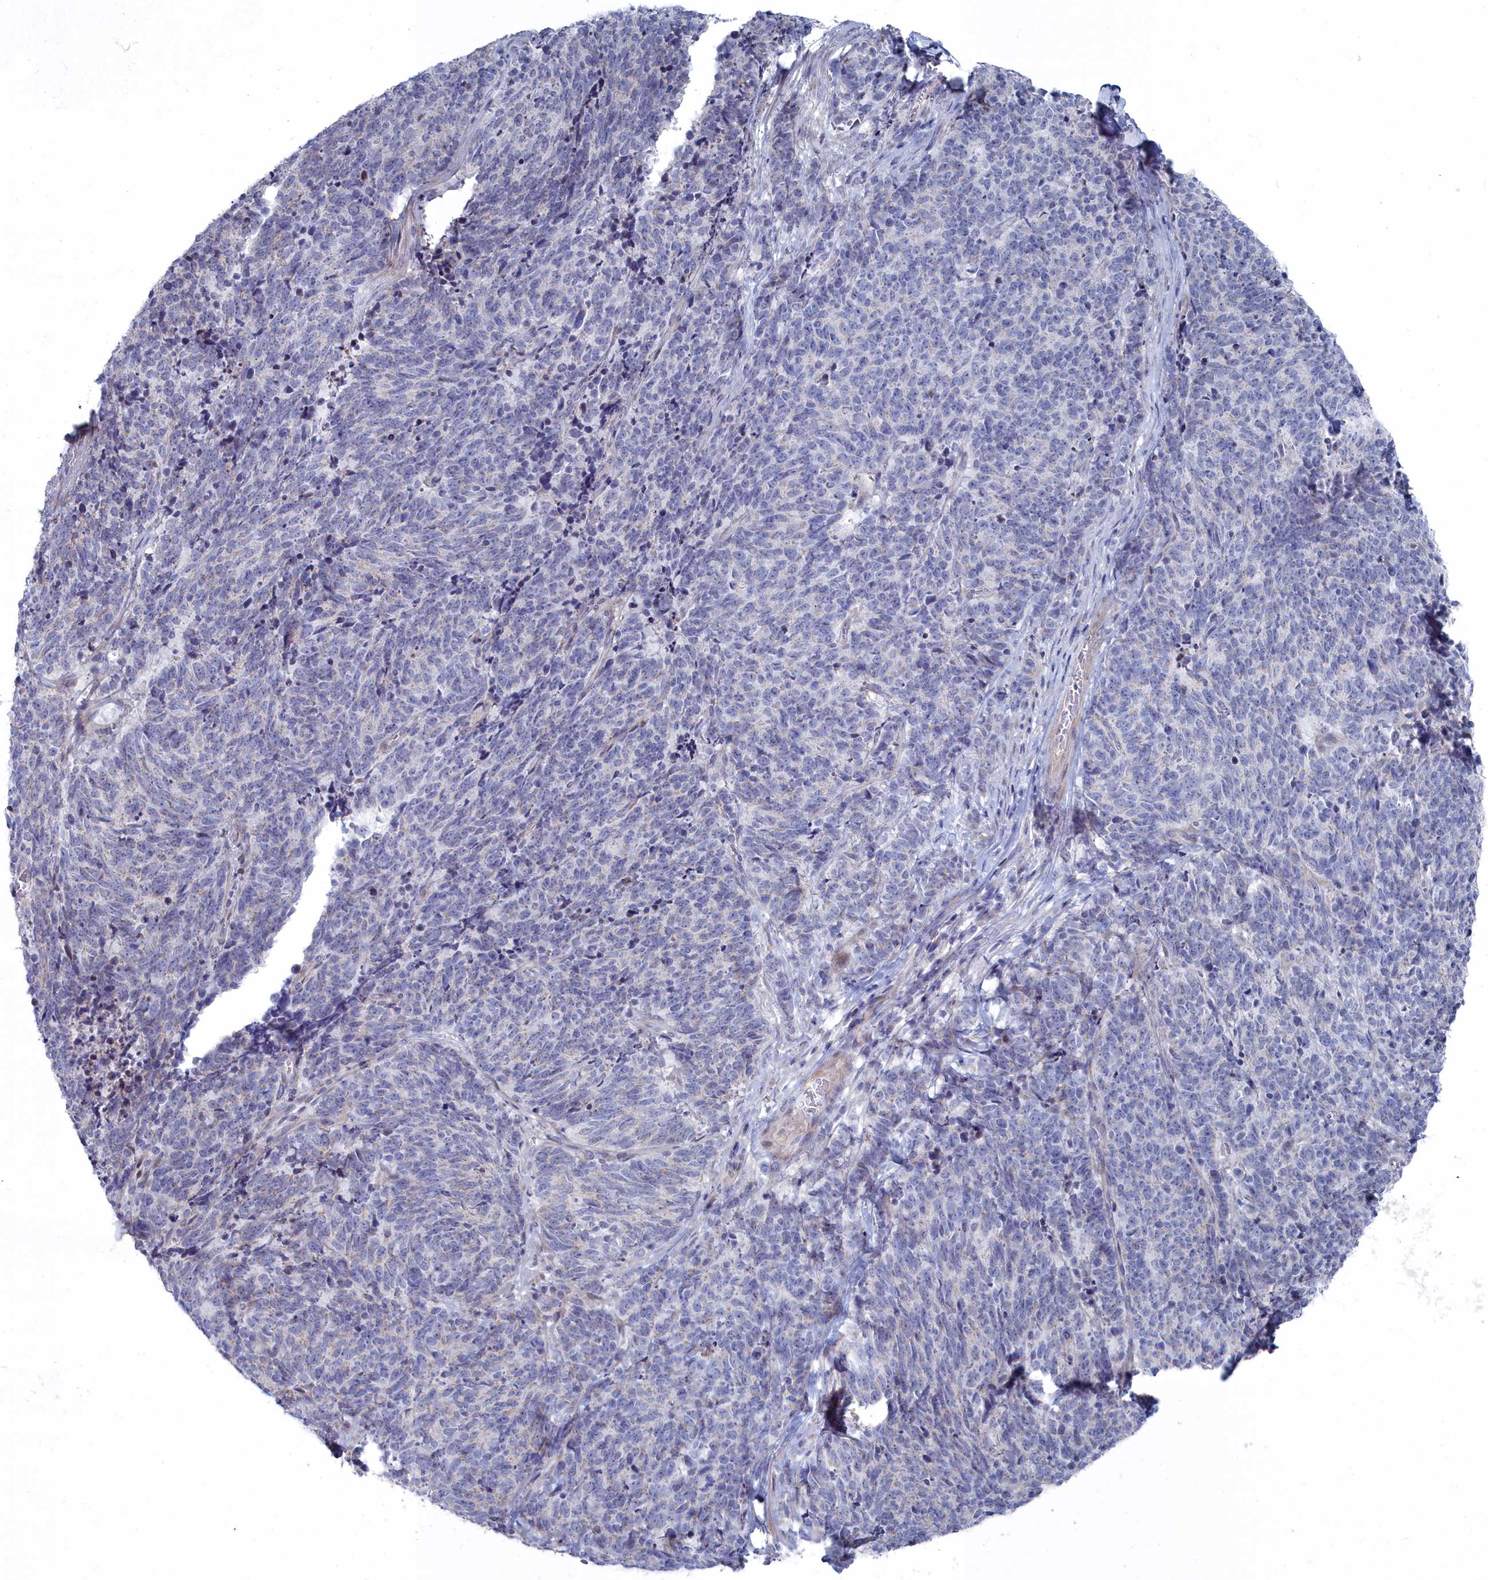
{"staining": {"intensity": "negative", "quantity": "none", "location": "none"}, "tissue": "cervical cancer", "cell_type": "Tumor cells", "image_type": "cancer", "snomed": [{"axis": "morphology", "description": "Squamous cell carcinoma, NOS"}, {"axis": "topography", "description": "Cervix"}], "caption": "Protein analysis of cervical cancer exhibits no significant positivity in tumor cells.", "gene": "SHISAL2A", "patient": {"sex": "female", "age": 29}}